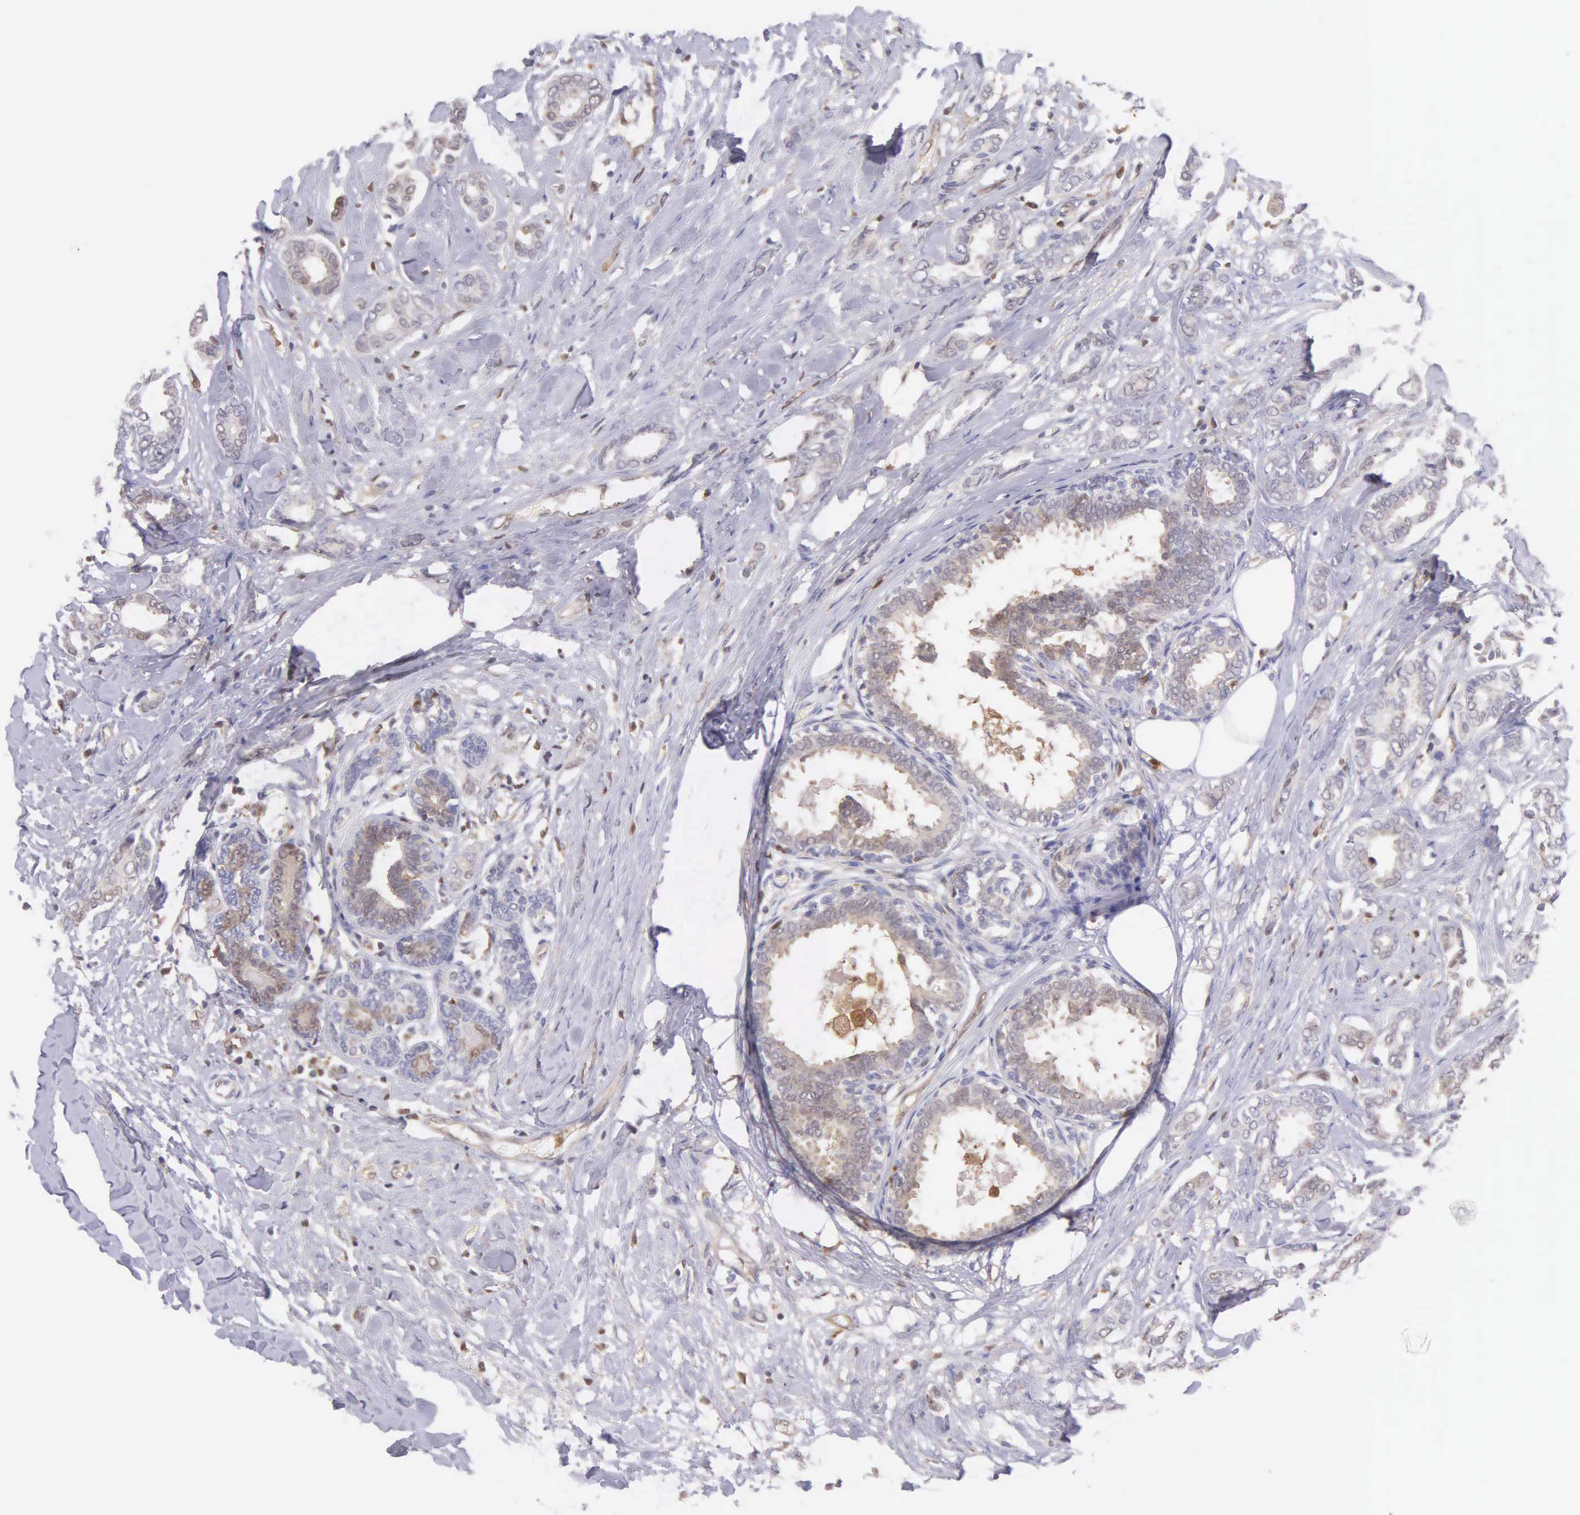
{"staining": {"intensity": "weak", "quantity": ">75%", "location": "cytoplasmic/membranous"}, "tissue": "breast cancer", "cell_type": "Tumor cells", "image_type": "cancer", "snomed": [{"axis": "morphology", "description": "Duct carcinoma"}, {"axis": "topography", "description": "Breast"}], "caption": "Intraductal carcinoma (breast) stained with DAB immunohistochemistry demonstrates low levels of weak cytoplasmic/membranous positivity in approximately >75% of tumor cells. The staining is performed using DAB brown chromogen to label protein expression. The nuclei are counter-stained blue using hematoxylin.", "gene": "BID", "patient": {"sex": "female", "age": 50}}